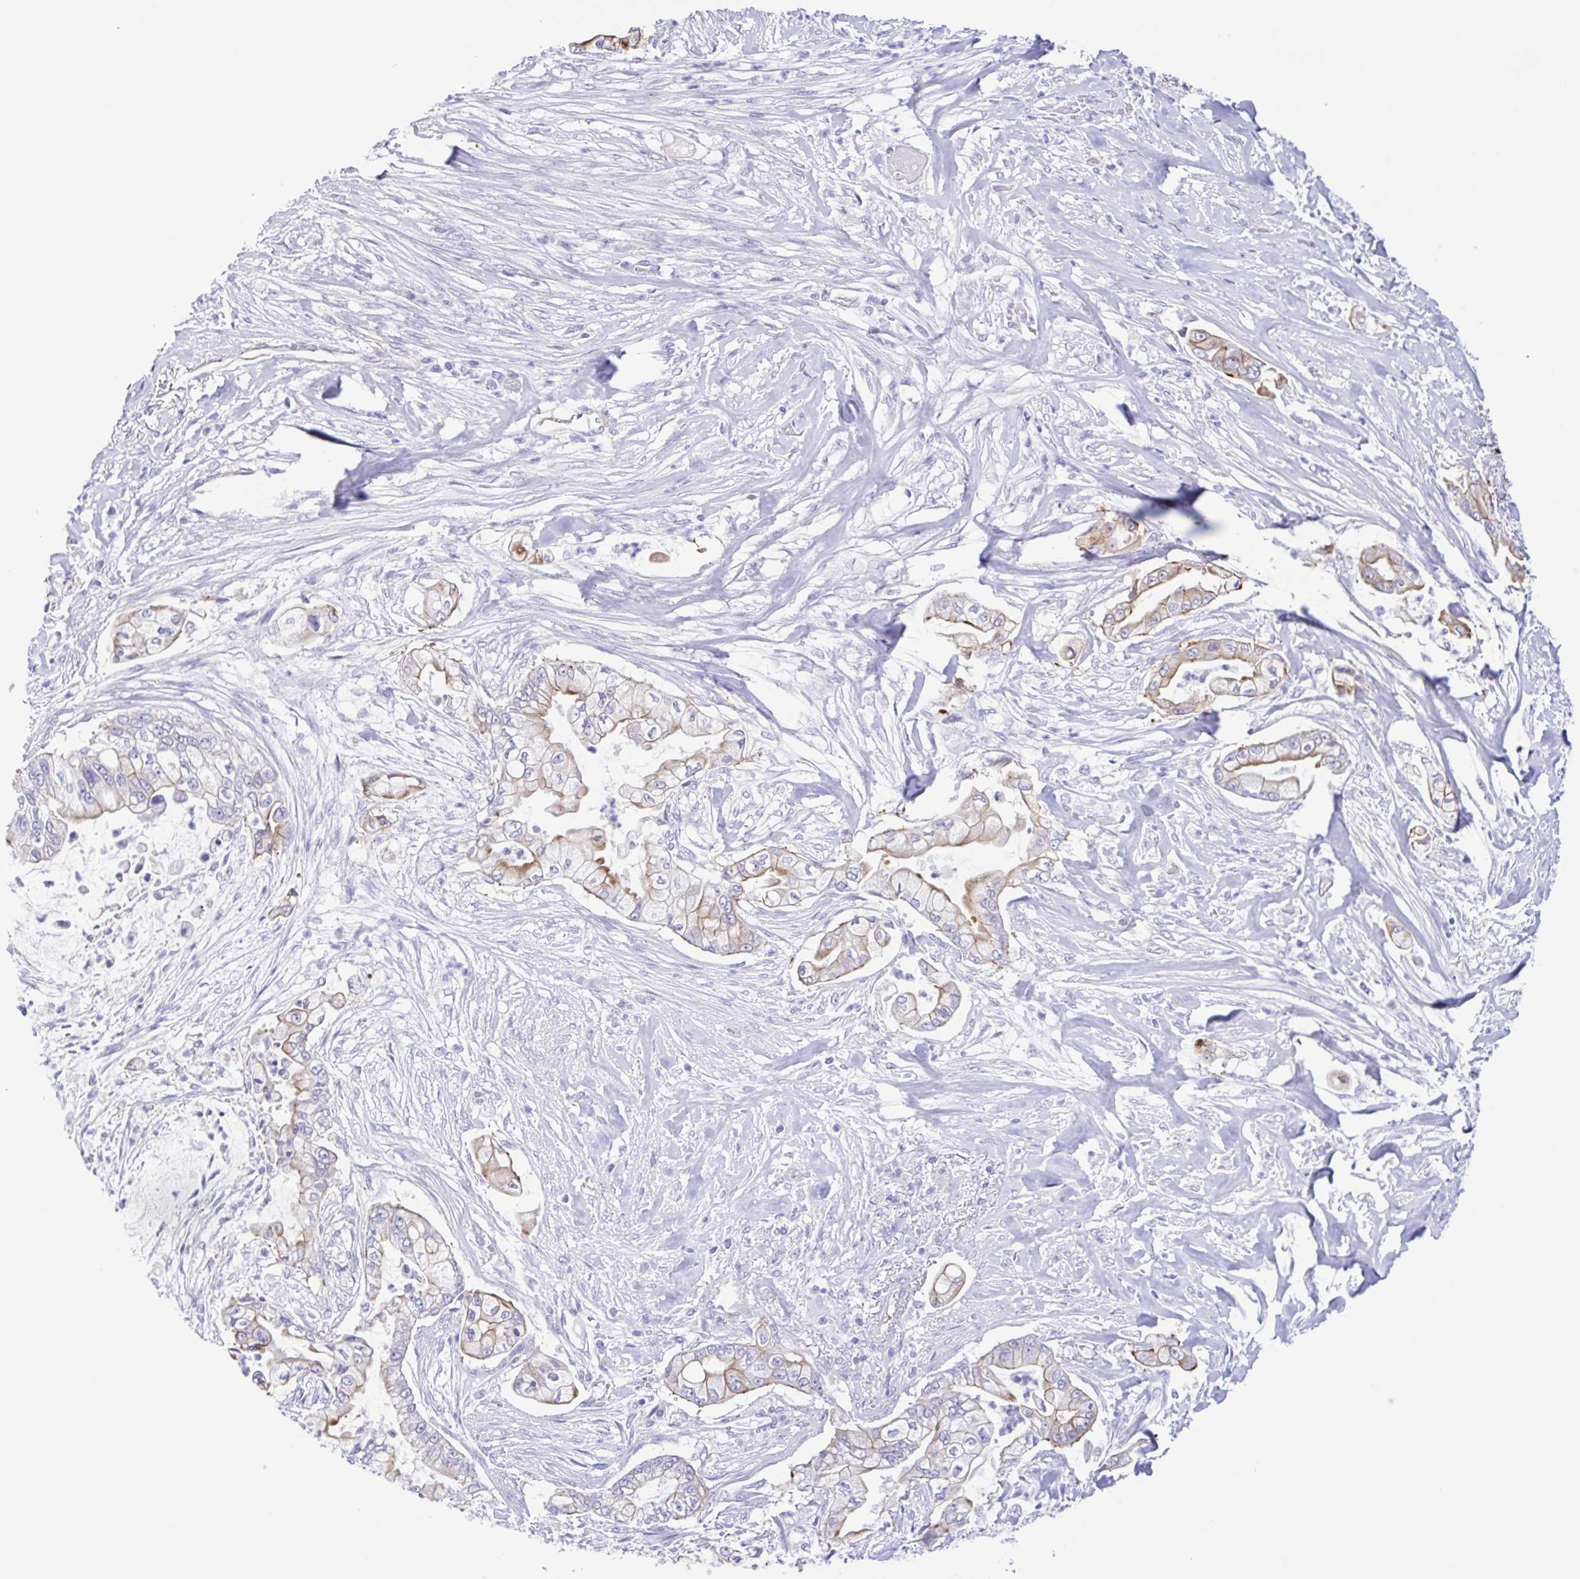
{"staining": {"intensity": "weak", "quantity": "25%-75%", "location": "cytoplasmic/membranous"}, "tissue": "pancreatic cancer", "cell_type": "Tumor cells", "image_type": "cancer", "snomed": [{"axis": "morphology", "description": "Adenocarcinoma, NOS"}, {"axis": "topography", "description": "Pancreas"}], "caption": "Weak cytoplasmic/membranous expression is seen in approximately 25%-75% of tumor cells in pancreatic cancer. The protein is stained brown, and the nuclei are stained in blue (DAB (3,3'-diaminobenzidine) IHC with brightfield microscopy, high magnification).", "gene": "CYP11A1", "patient": {"sex": "female", "age": 69}}